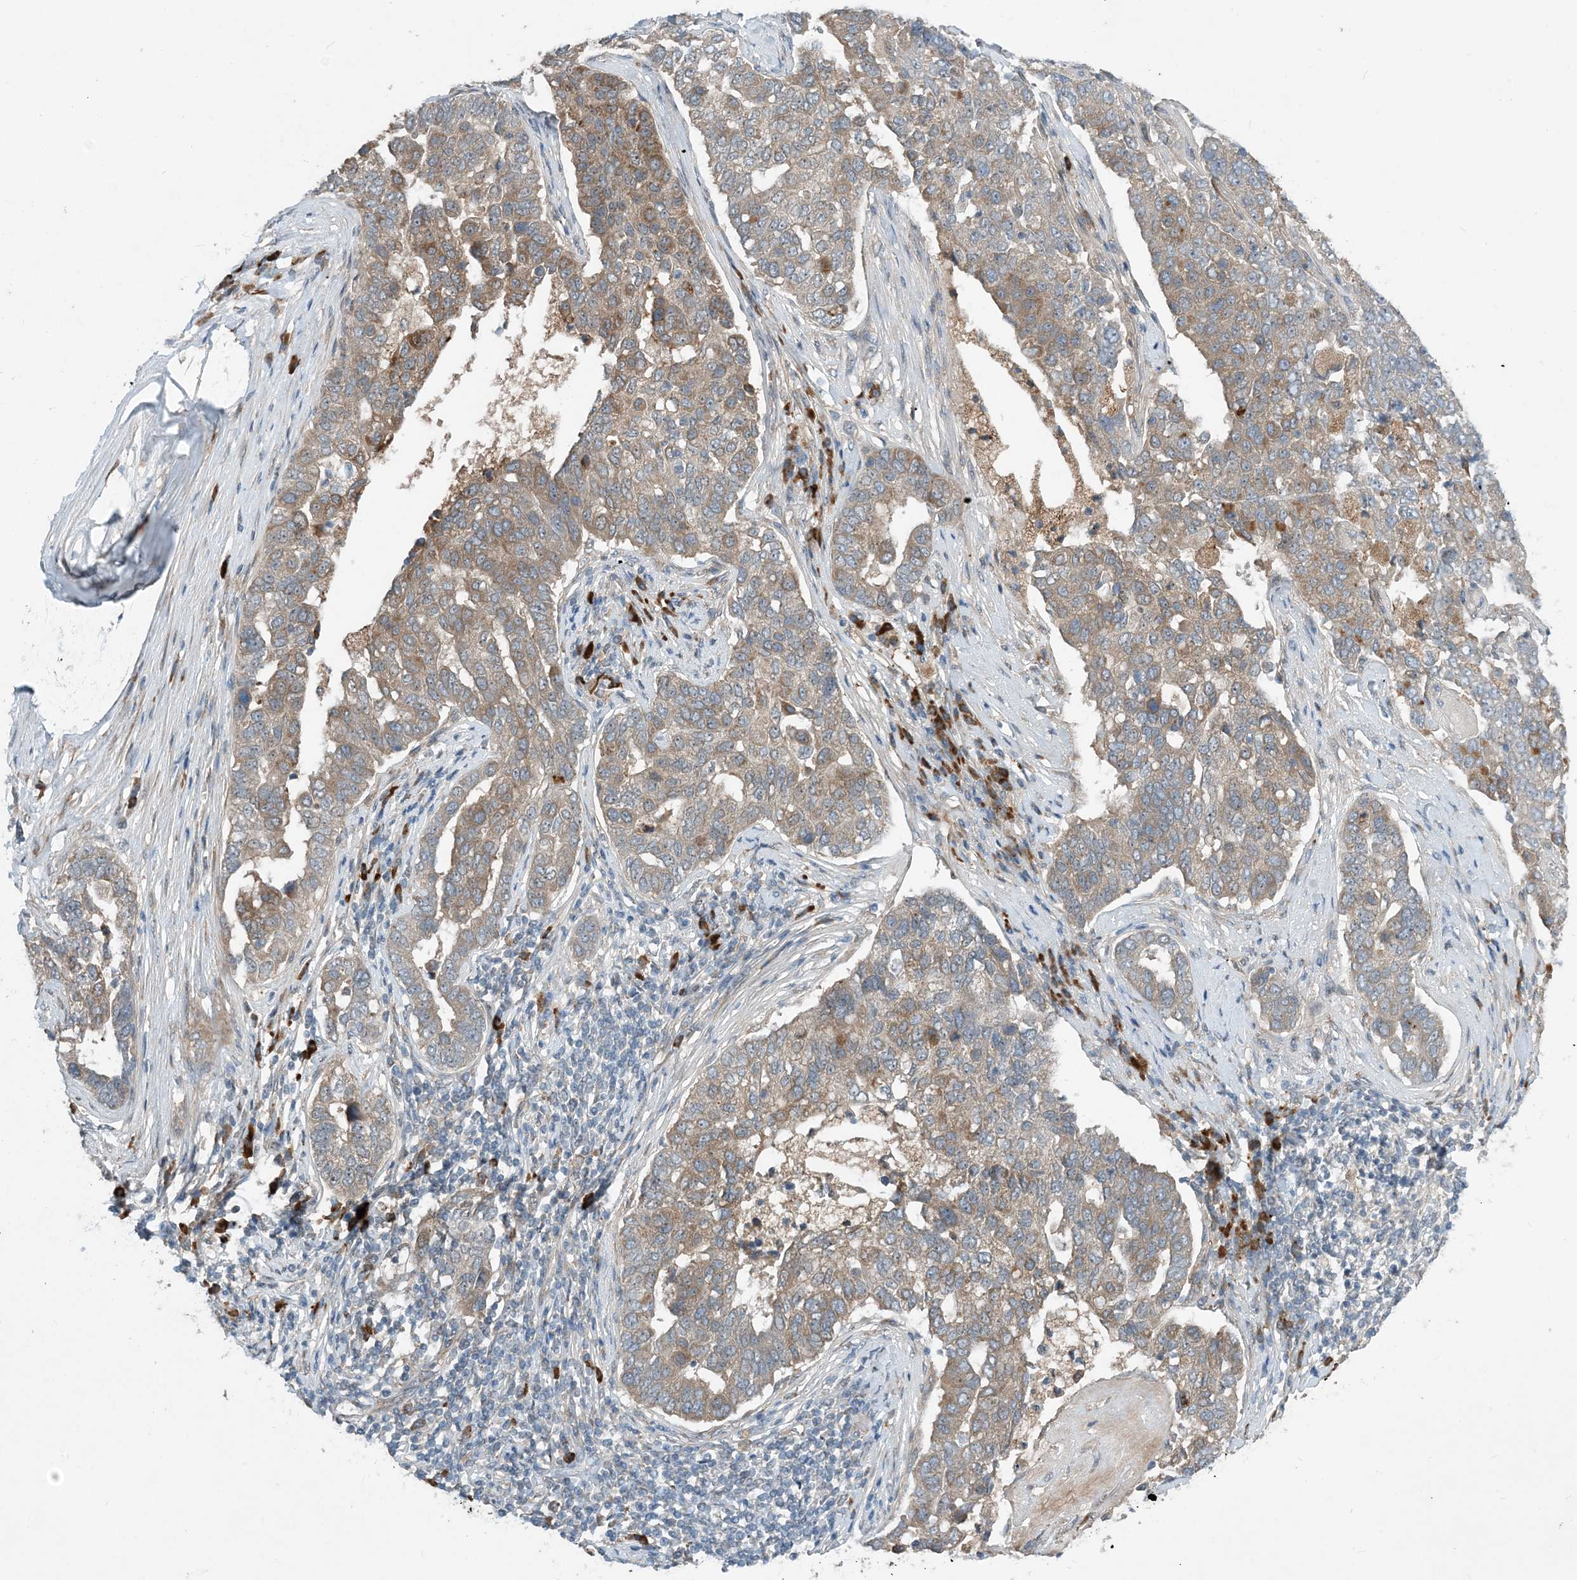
{"staining": {"intensity": "moderate", "quantity": "<25%", "location": "cytoplasmic/membranous"}, "tissue": "pancreatic cancer", "cell_type": "Tumor cells", "image_type": "cancer", "snomed": [{"axis": "morphology", "description": "Adenocarcinoma, NOS"}, {"axis": "topography", "description": "Pancreas"}], "caption": "Brown immunohistochemical staining in adenocarcinoma (pancreatic) reveals moderate cytoplasmic/membranous staining in approximately <25% of tumor cells. The protein is stained brown, and the nuclei are stained in blue (DAB (3,3'-diaminobenzidine) IHC with brightfield microscopy, high magnification).", "gene": "PHOSPHO2", "patient": {"sex": "female", "age": 61}}